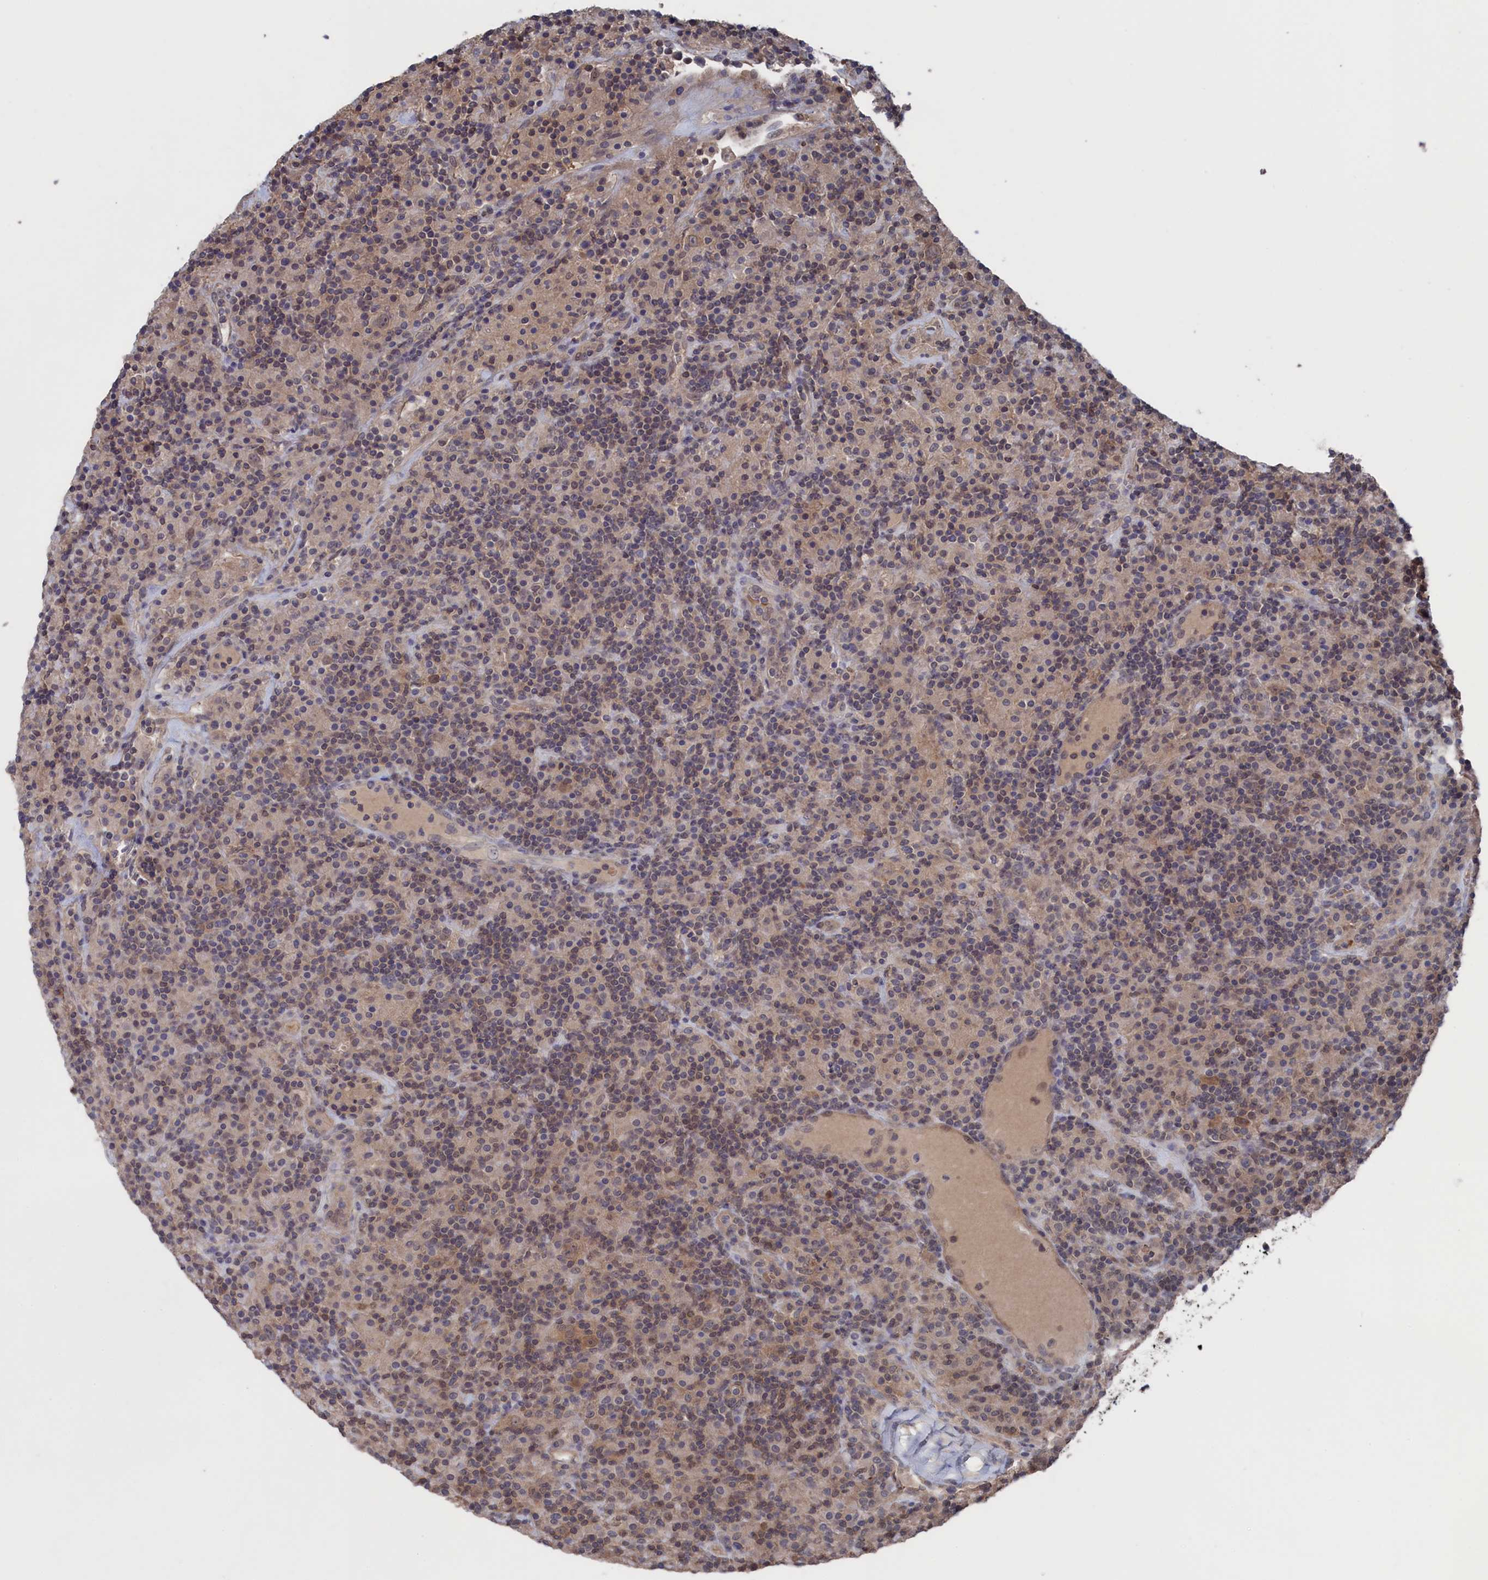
{"staining": {"intensity": "moderate", "quantity": ">75%", "location": "cytoplasmic/membranous,nuclear"}, "tissue": "lymphoma", "cell_type": "Tumor cells", "image_type": "cancer", "snomed": [{"axis": "morphology", "description": "Hodgkin's disease, NOS"}, {"axis": "topography", "description": "Lymph node"}], "caption": "IHC of lymphoma shows medium levels of moderate cytoplasmic/membranous and nuclear staining in approximately >75% of tumor cells.", "gene": "NUTF2", "patient": {"sex": "male", "age": 70}}